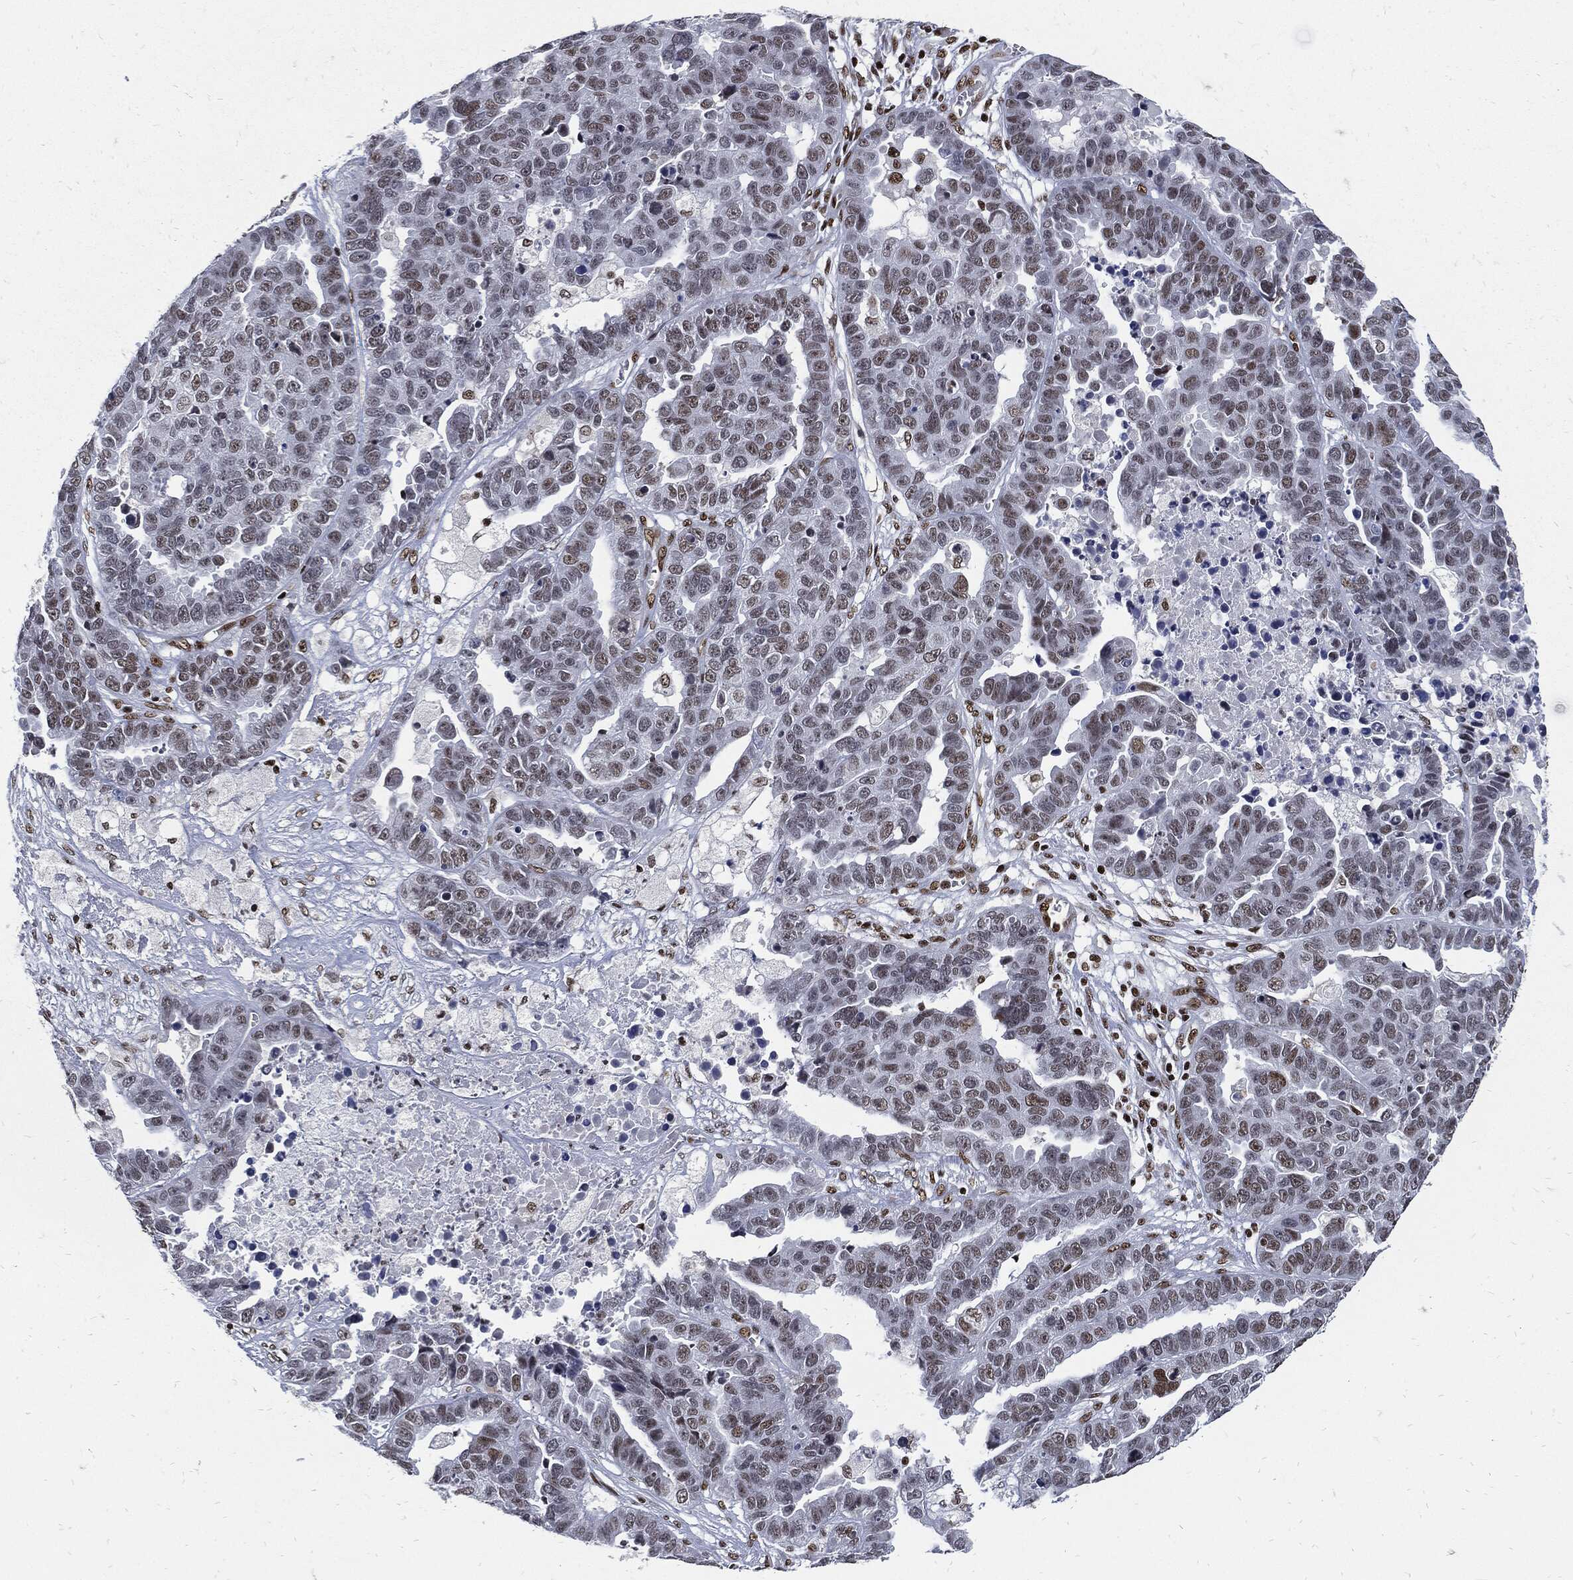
{"staining": {"intensity": "negative", "quantity": "none", "location": "none"}, "tissue": "ovarian cancer", "cell_type": "Tumor cells", "image_type": "cancer", "snomed": [{"axis": "morphology", "description": "Cystadenocarcinoma, serous, NOS"}, {"axis": "topography", "description": "Ovary"}], "caption": "An image of ovarian cancer (serous cystadenocarcinoma) stained for a protein shows no brown staining in tumor cells.", "gene": "TERF2", "patient": {"sex": "female", "age": 87}}